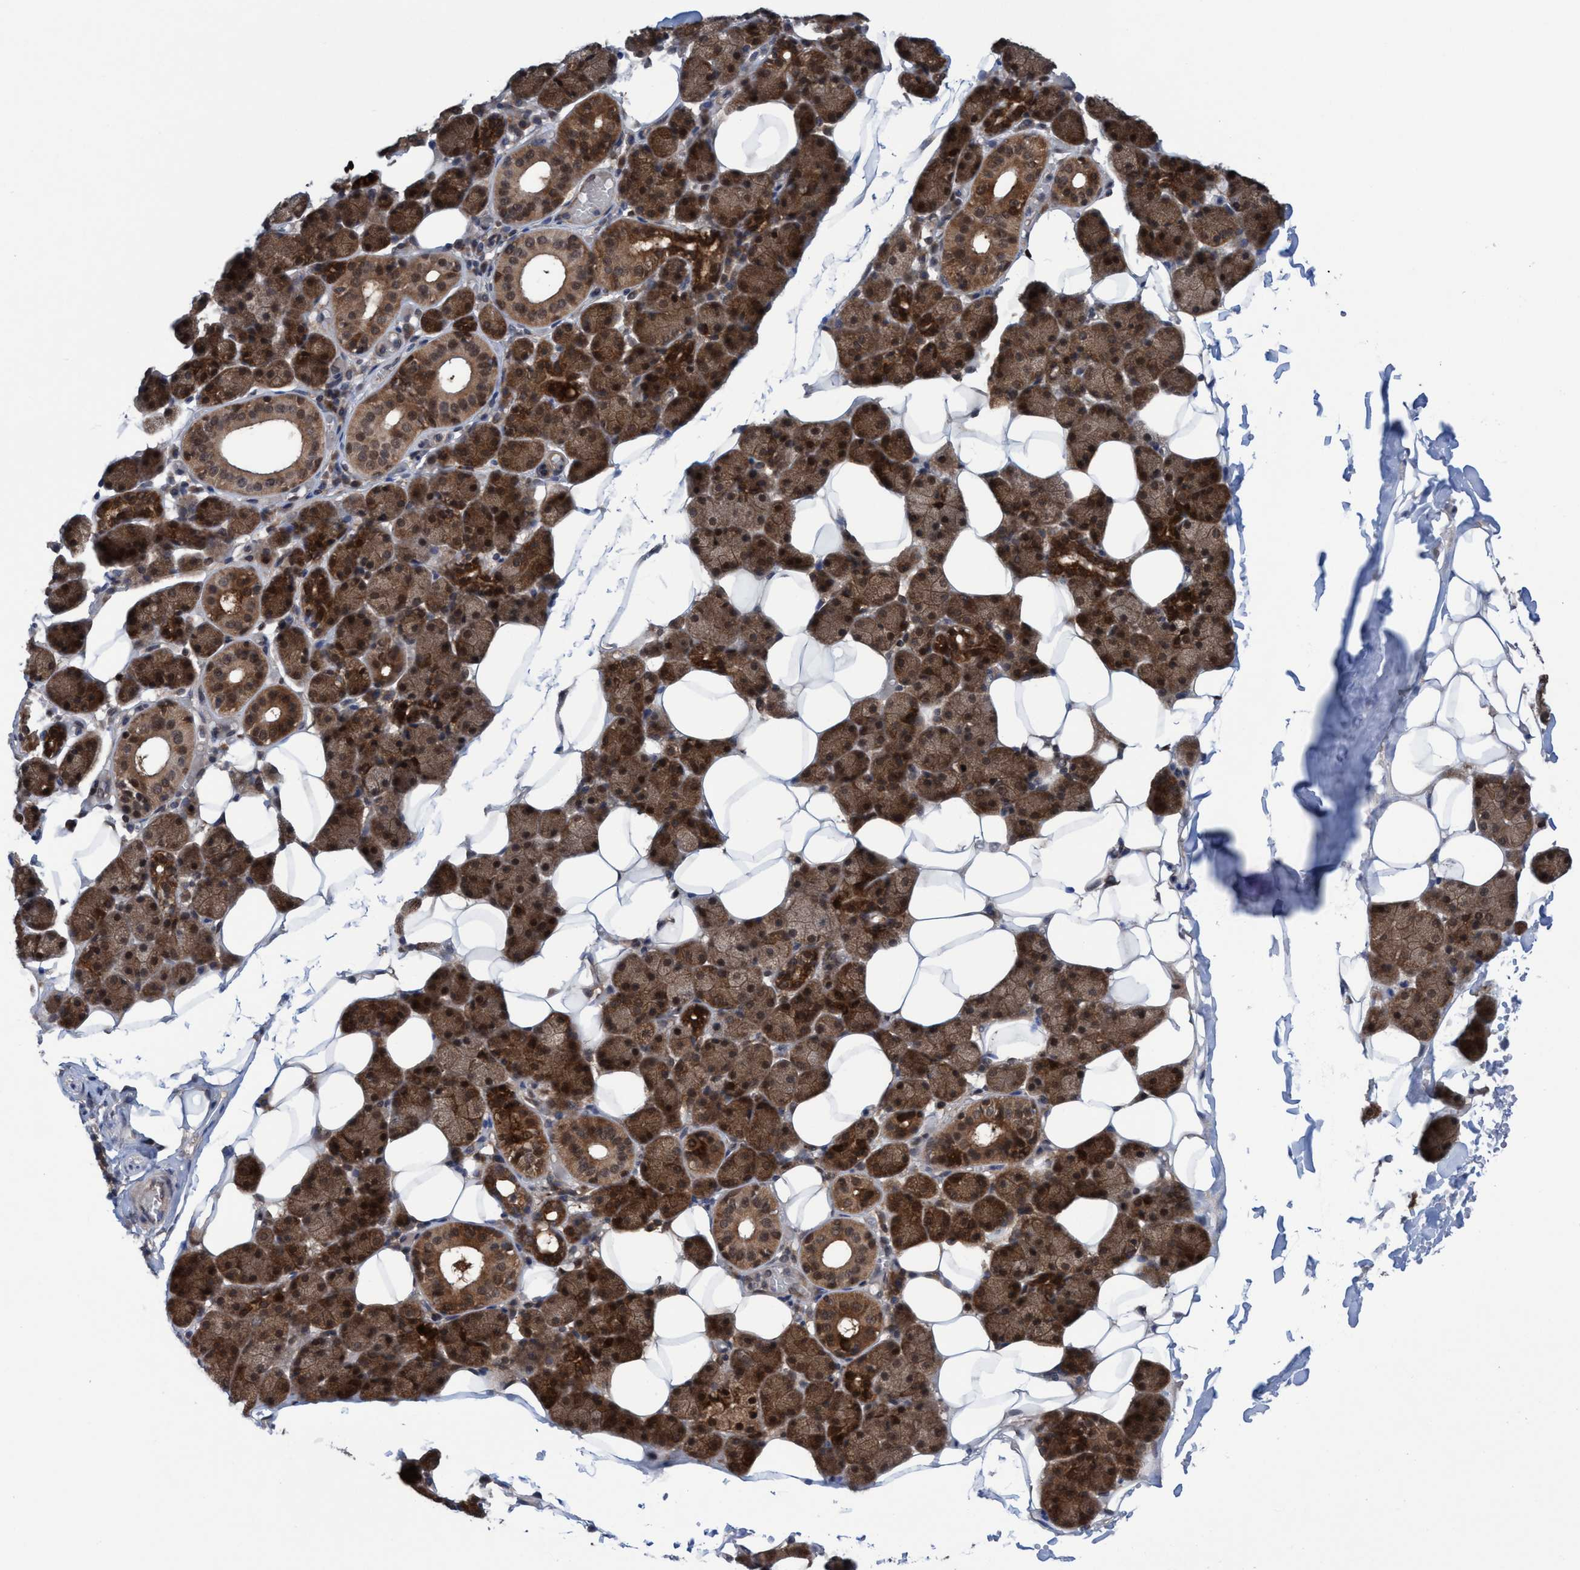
{"staining": {"intensity": "strong", "quantity": ">75%", "location": "cytoplasmic/membranous,nuclear"}, "tissue": "salivary gland", "cell_type": "Glandular cells", "image_type": "normal", "snomed": [{"axis": "morphology", "description": "Normal tissue, NOS"}, {"axis": "topography", "description": "Salivary gland"}], "caption": "Protein analysis of benign salivary gland displays strong cytoplasmic/membranous,nuclear staining in approximately >75% of glandular cells. The protein is stained brown, and the nuclei are stained in blue (DAB (3,3'-diaminobenzidine) IHC with brightfield microscopy, high magnification).", "gene": "GLOD4", "patient": {"sex": "female", "age": 33}}